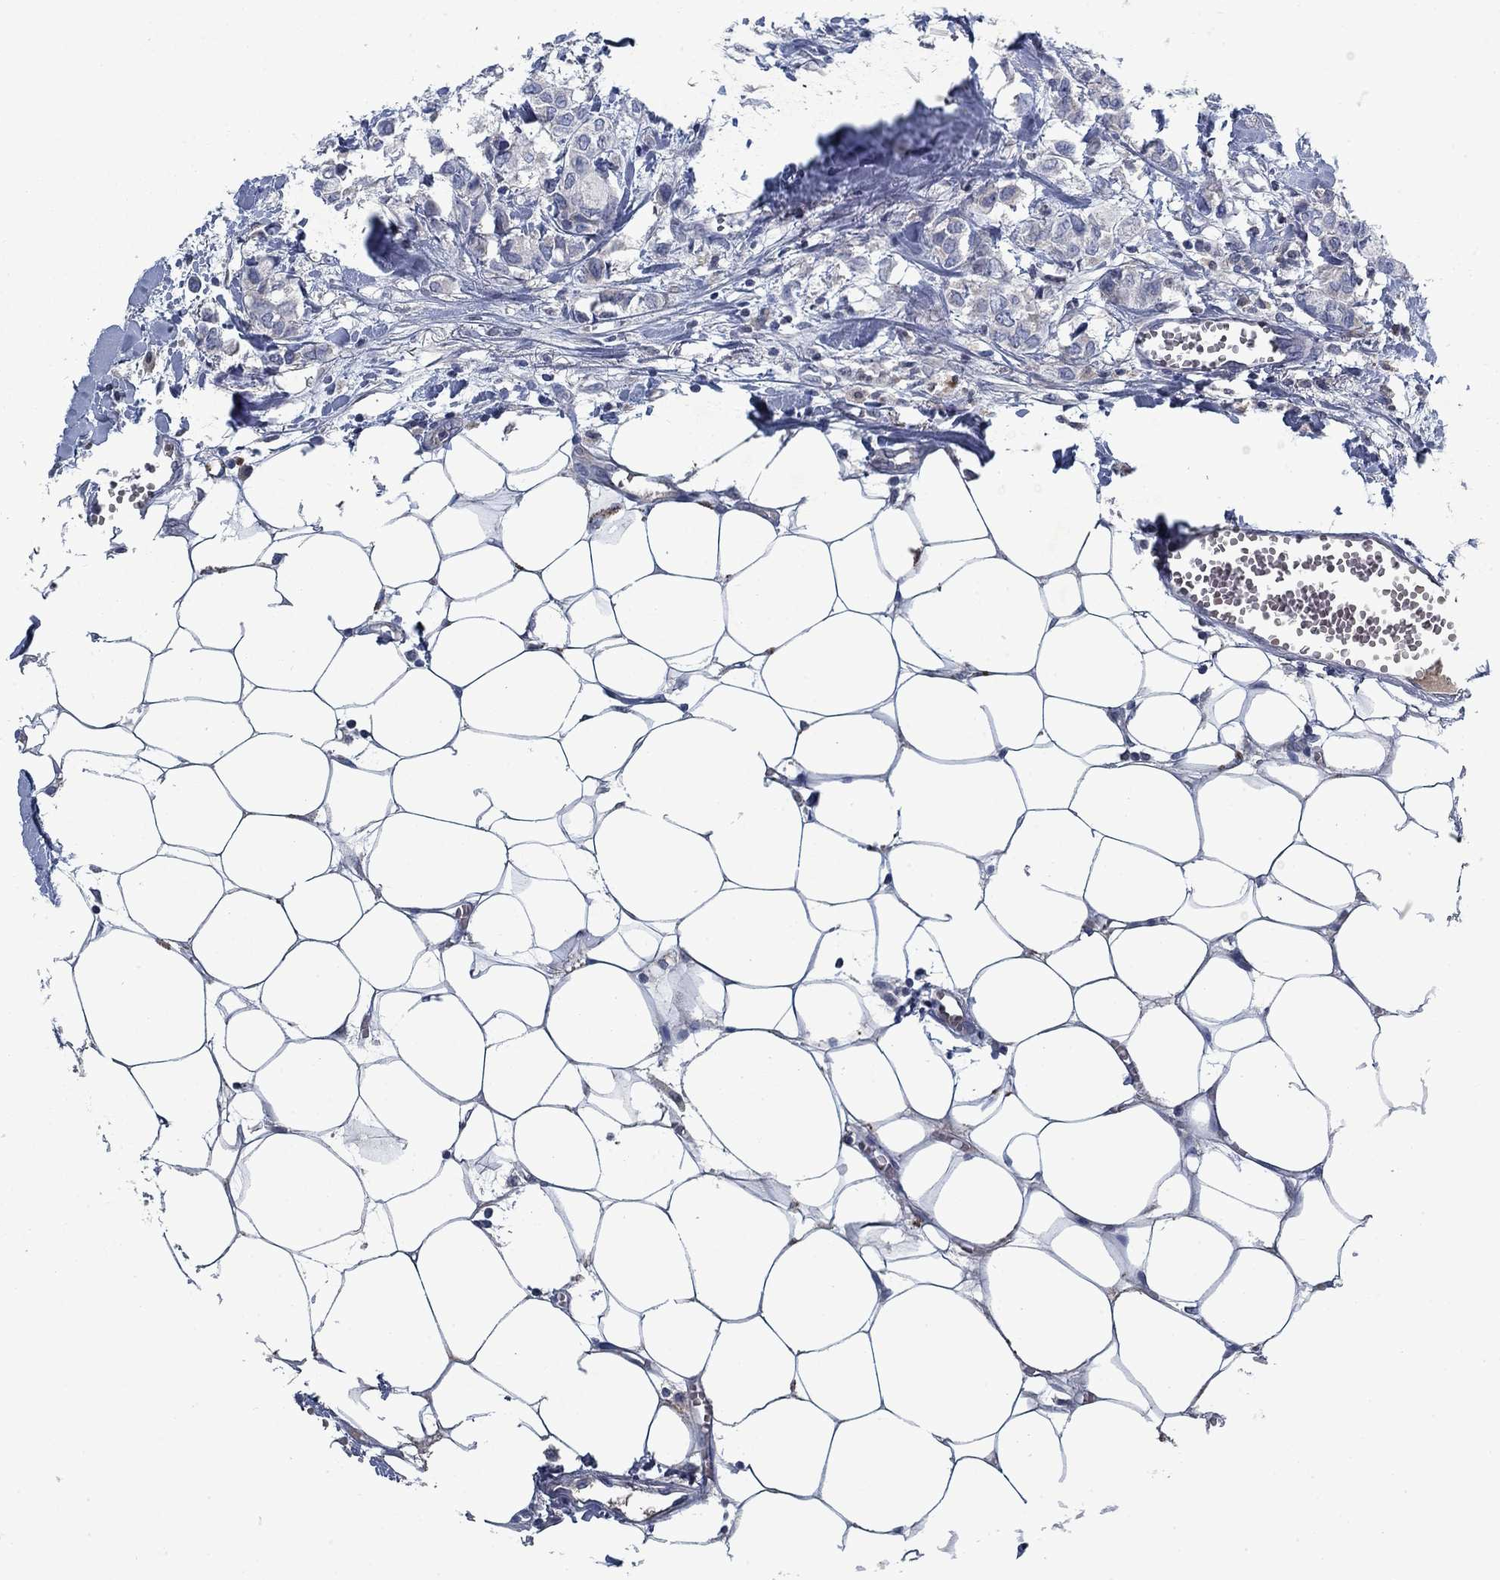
{"staining": {"intensity": "negative", "quantity": "none", "location": "none"}, "tissue": "breast cancer", "cell_type": "Tumor cells", "image_type": "cancer", "snomed": [{"axis": "morphology", "description": "Duct carcinoma"}, {"axis": "topography", "description": "Breast"}], "caption": "The IHC image has no significant positivity in tumor cells of invasive ductal carcinoma (breast) tissue.", "gene": "PNMA8A", "patient": {"sex": "female", "age": 85}}